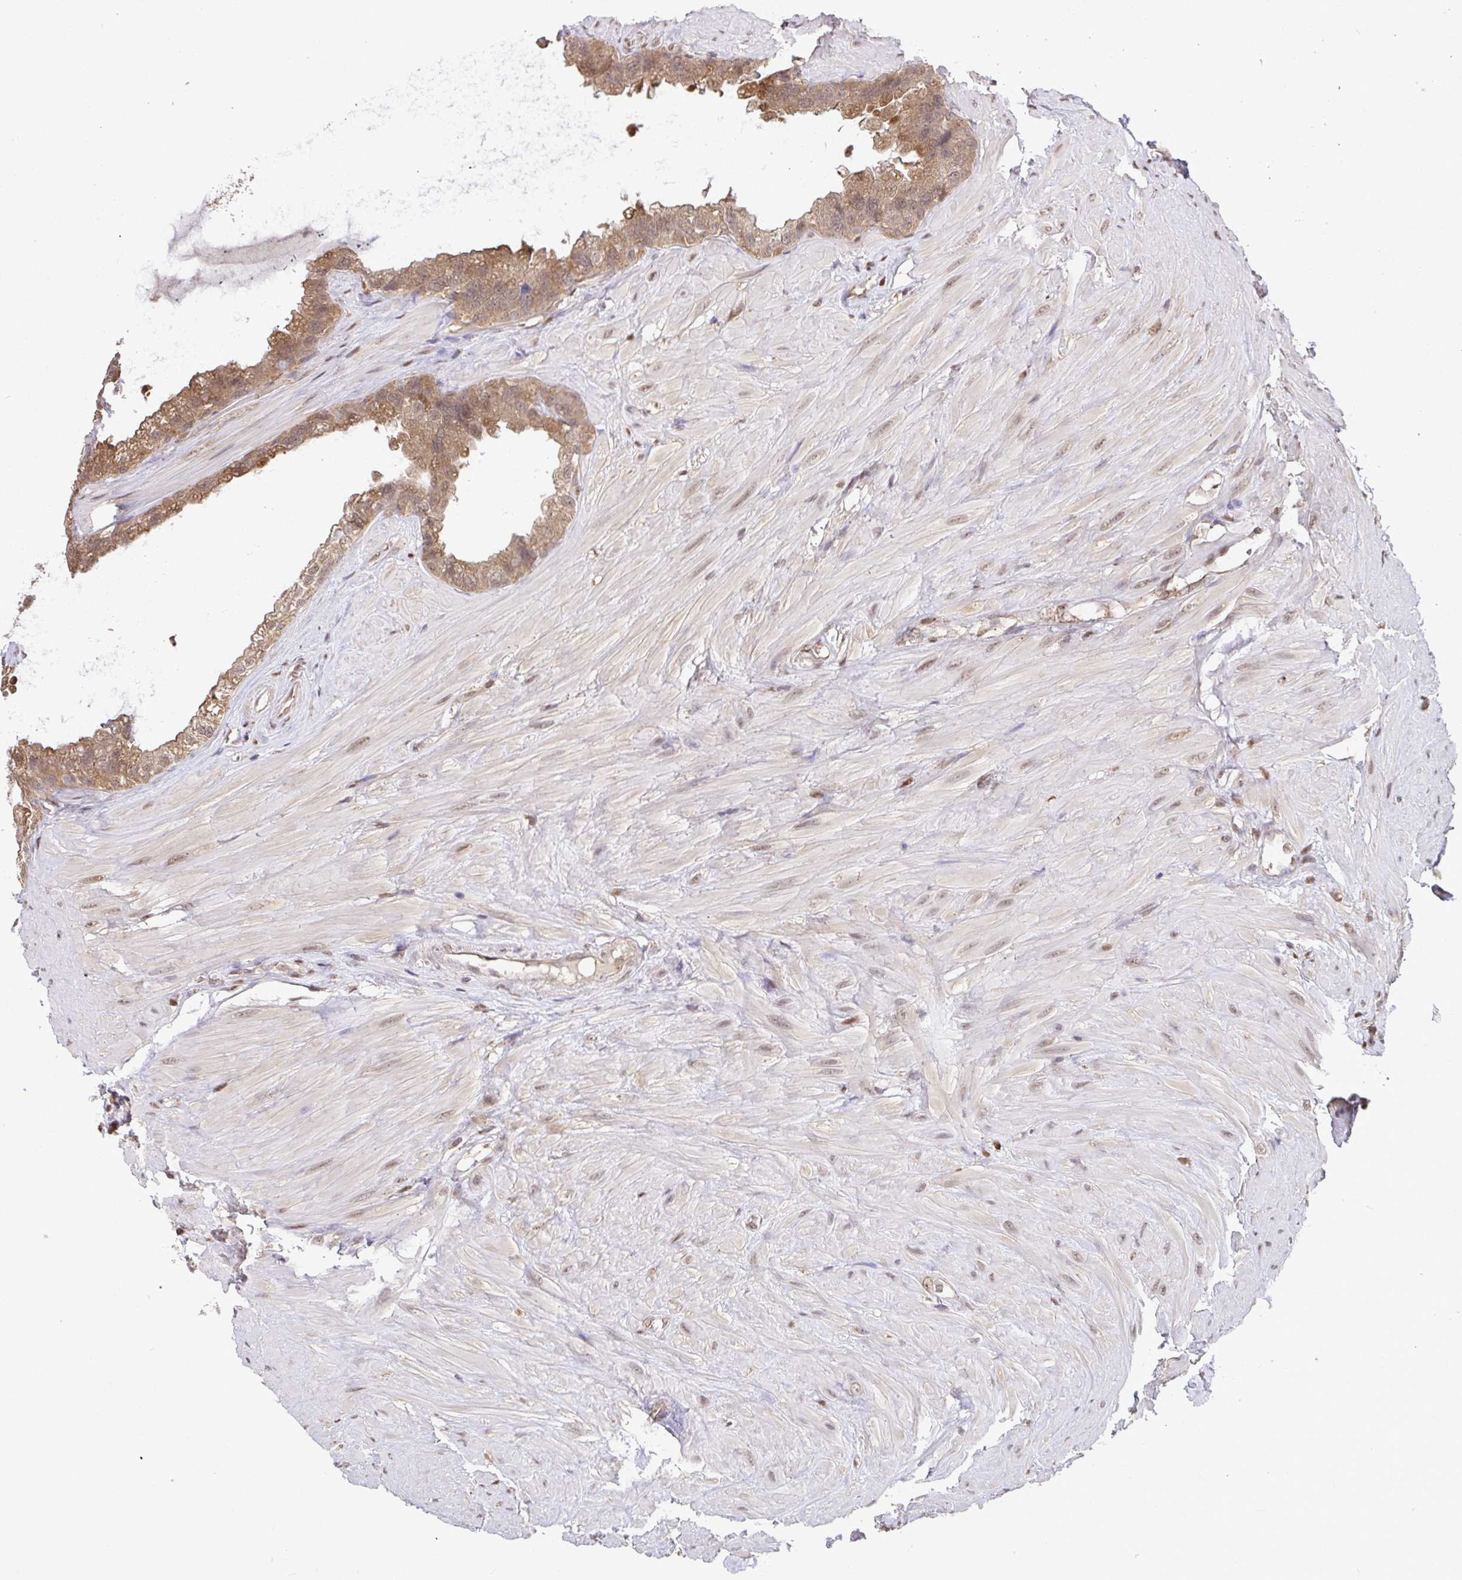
{"staining": {"intensity": "moderate", "quantity": ">75%", "location": "cytoplasmic/membranous"}, "tissue": "seminal vesicle", "cell_type": "Glandular cells", "image_type": "normal", "snomed": [{"axis": "morphology", "description": "Normal tissue, NOS"}, {"axis": "topography", "description": "Seminal veicle"}, {"axis": "topography", "description": "Peripheral nerve tissue"}], "caption": "Immunohistochemistry (DAB (3,3'-diaminobenzidine)) staining of normal human seminal vesicle displays moderate cytoplasmic/membranous protein staining in approximately >75% of glandular cells. The protein is shown in brown color, while the nuclei are stained blue.", "gene": "C12orf57", "patient": {"sex": "male", "age": 76}}